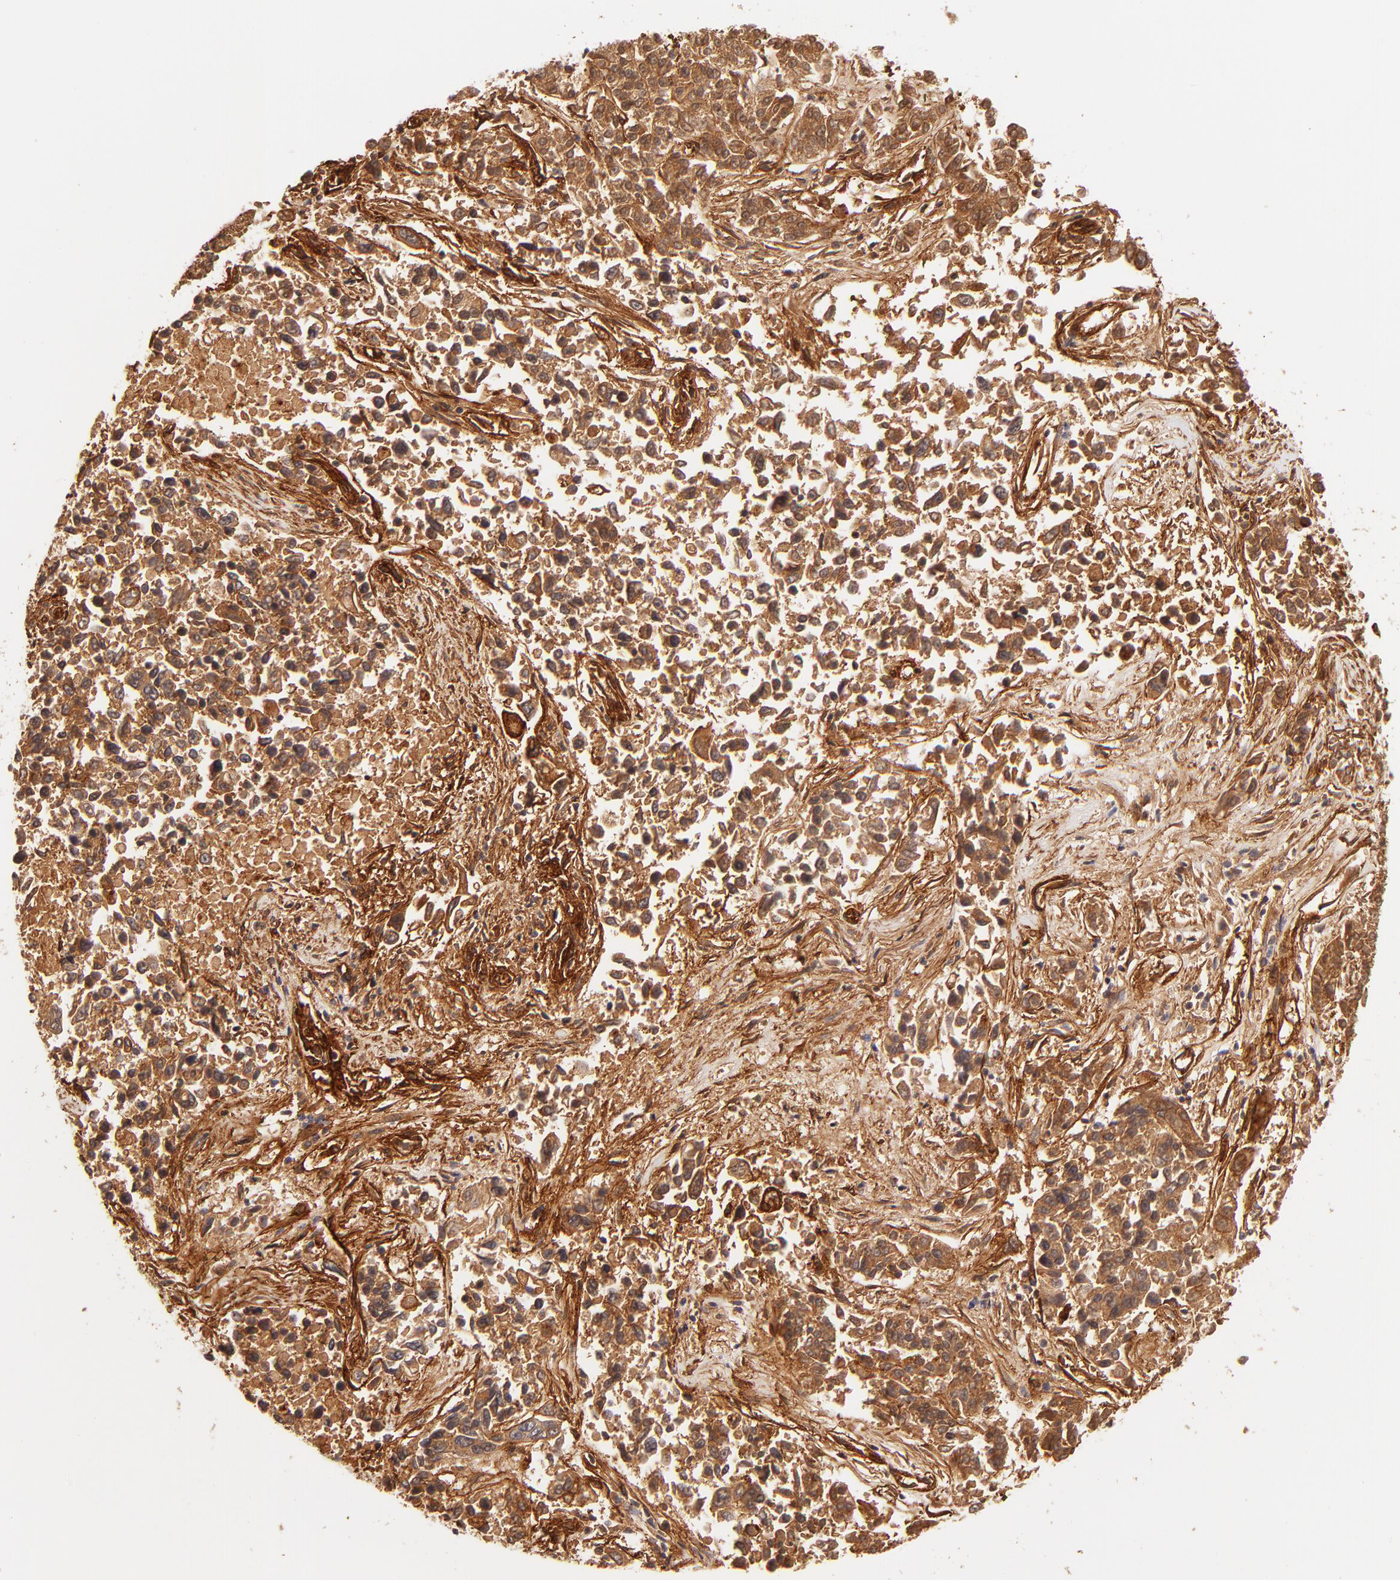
{"staining": {"intensity": "strong", "quantity": ">75%", "location": "cytoplasmic/membranous"}, "tissue": "lung cancer", "cell_type": "Tumor cells", "image_type": "cancer", "snomed": [{"axis": "morphology", "description": "Adenocarcinoma, NOS"}, {"axis": "topography", "description": "Lung"}], "caption": "There is high levels of strong cytoplasmic/membranous expression in tumor cells of lung adenocarcinoma, as demonstrated by immunohistochemical staining (brown color).", "gene": "ITGB1", "patient": {"sex": "male", "age": 84}}